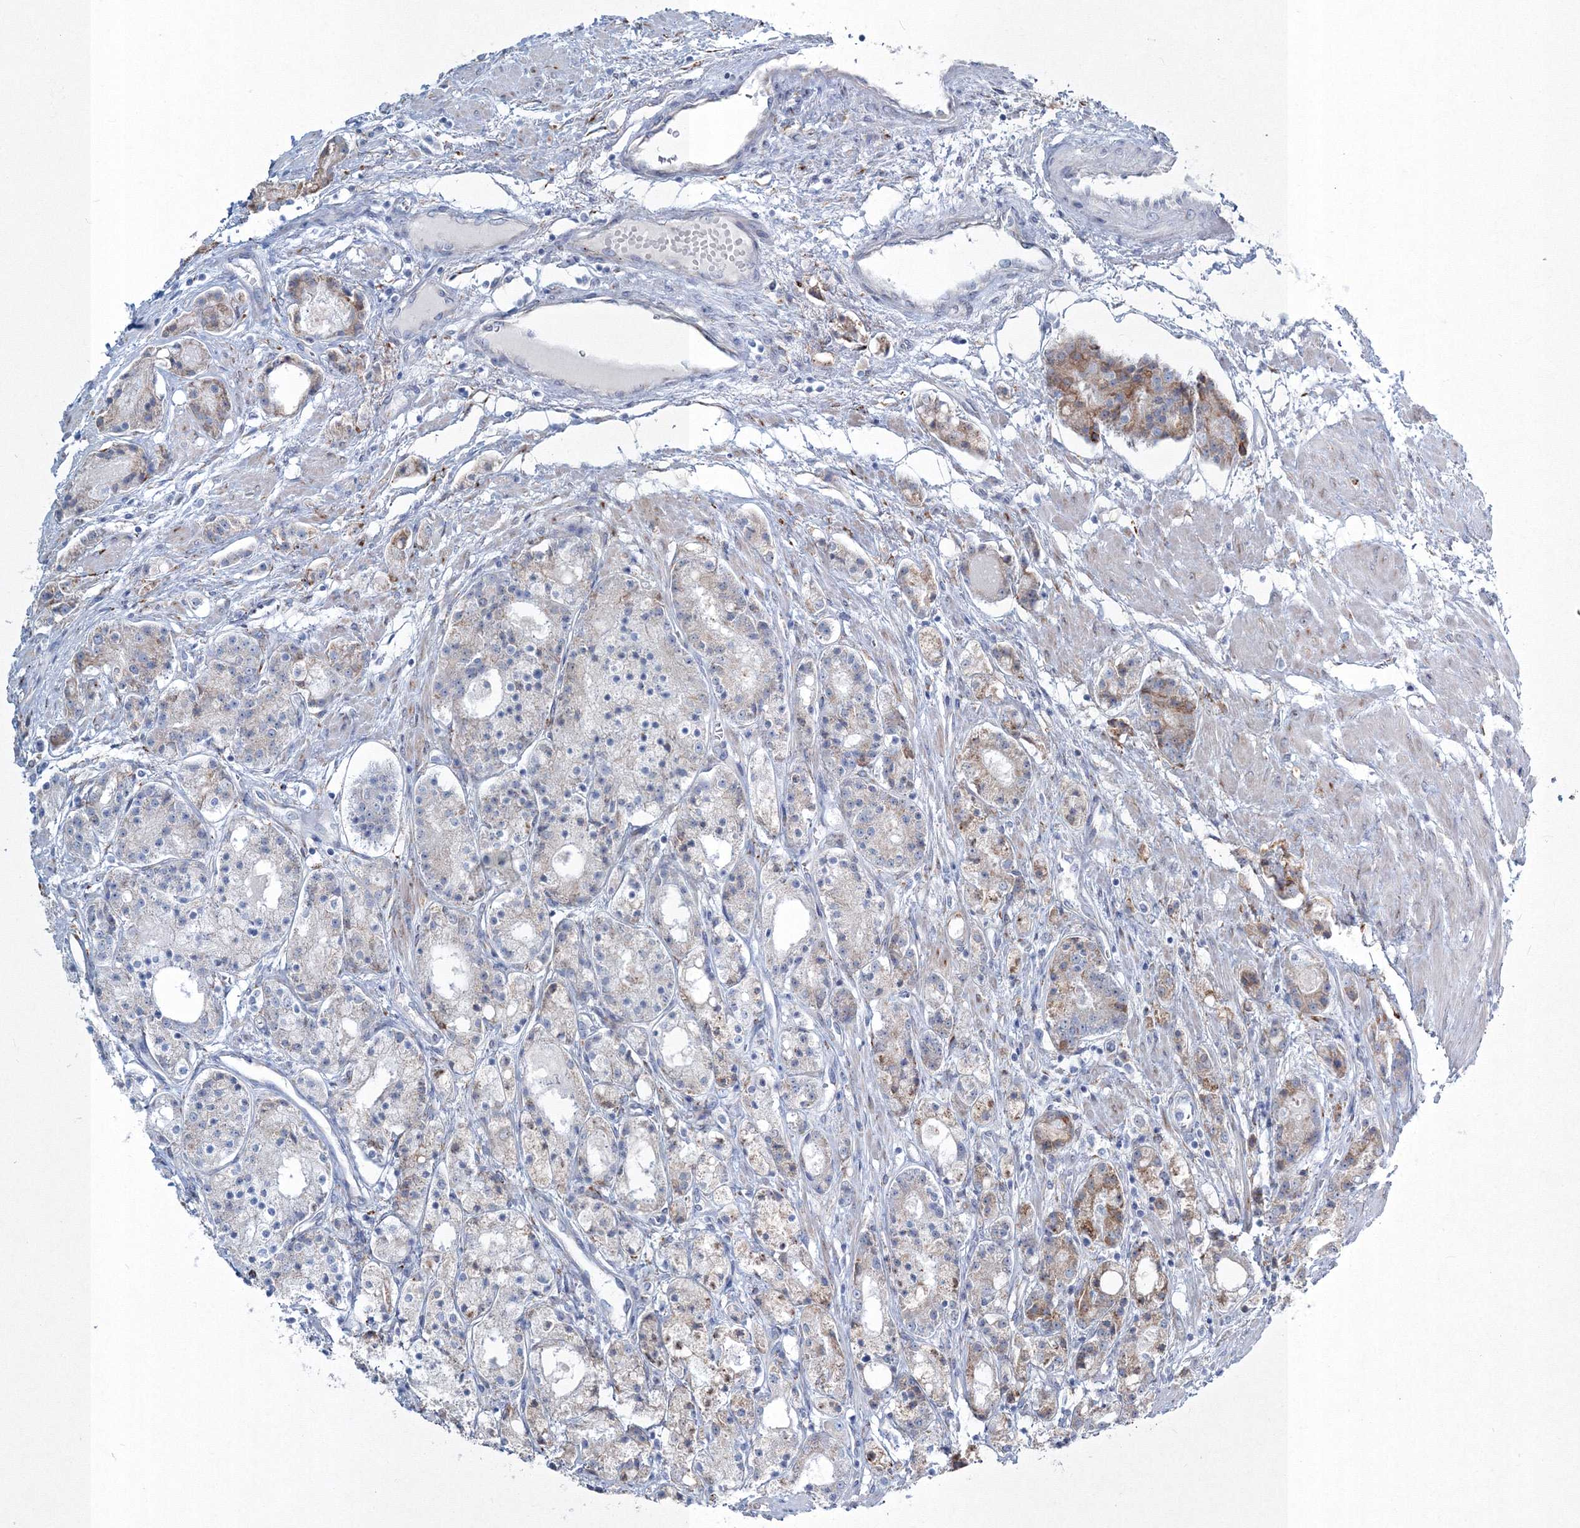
{"staining": {"intensity": "moderate", "quantity": "<25%", "location": "cytoplasmic/membranous"}, "tissue": "prostate cancer", "cell_type": "Tumor cells", "image_type": "cancer", "snomed": [{"axis": "morphology", "description": "Adenocarcinoma, High grade"}, {"axis": "topography", "description": "Prostate"}], "caption": "An image showing moderate cytoplasmic/membranous expression in about <25% of tumor cells in high-grade adenocarcinoma (prostate), as visualized by brown immunohistochemical staining.", "gene": "RCN1", "patient": {"sex": "male", "age": 60}}